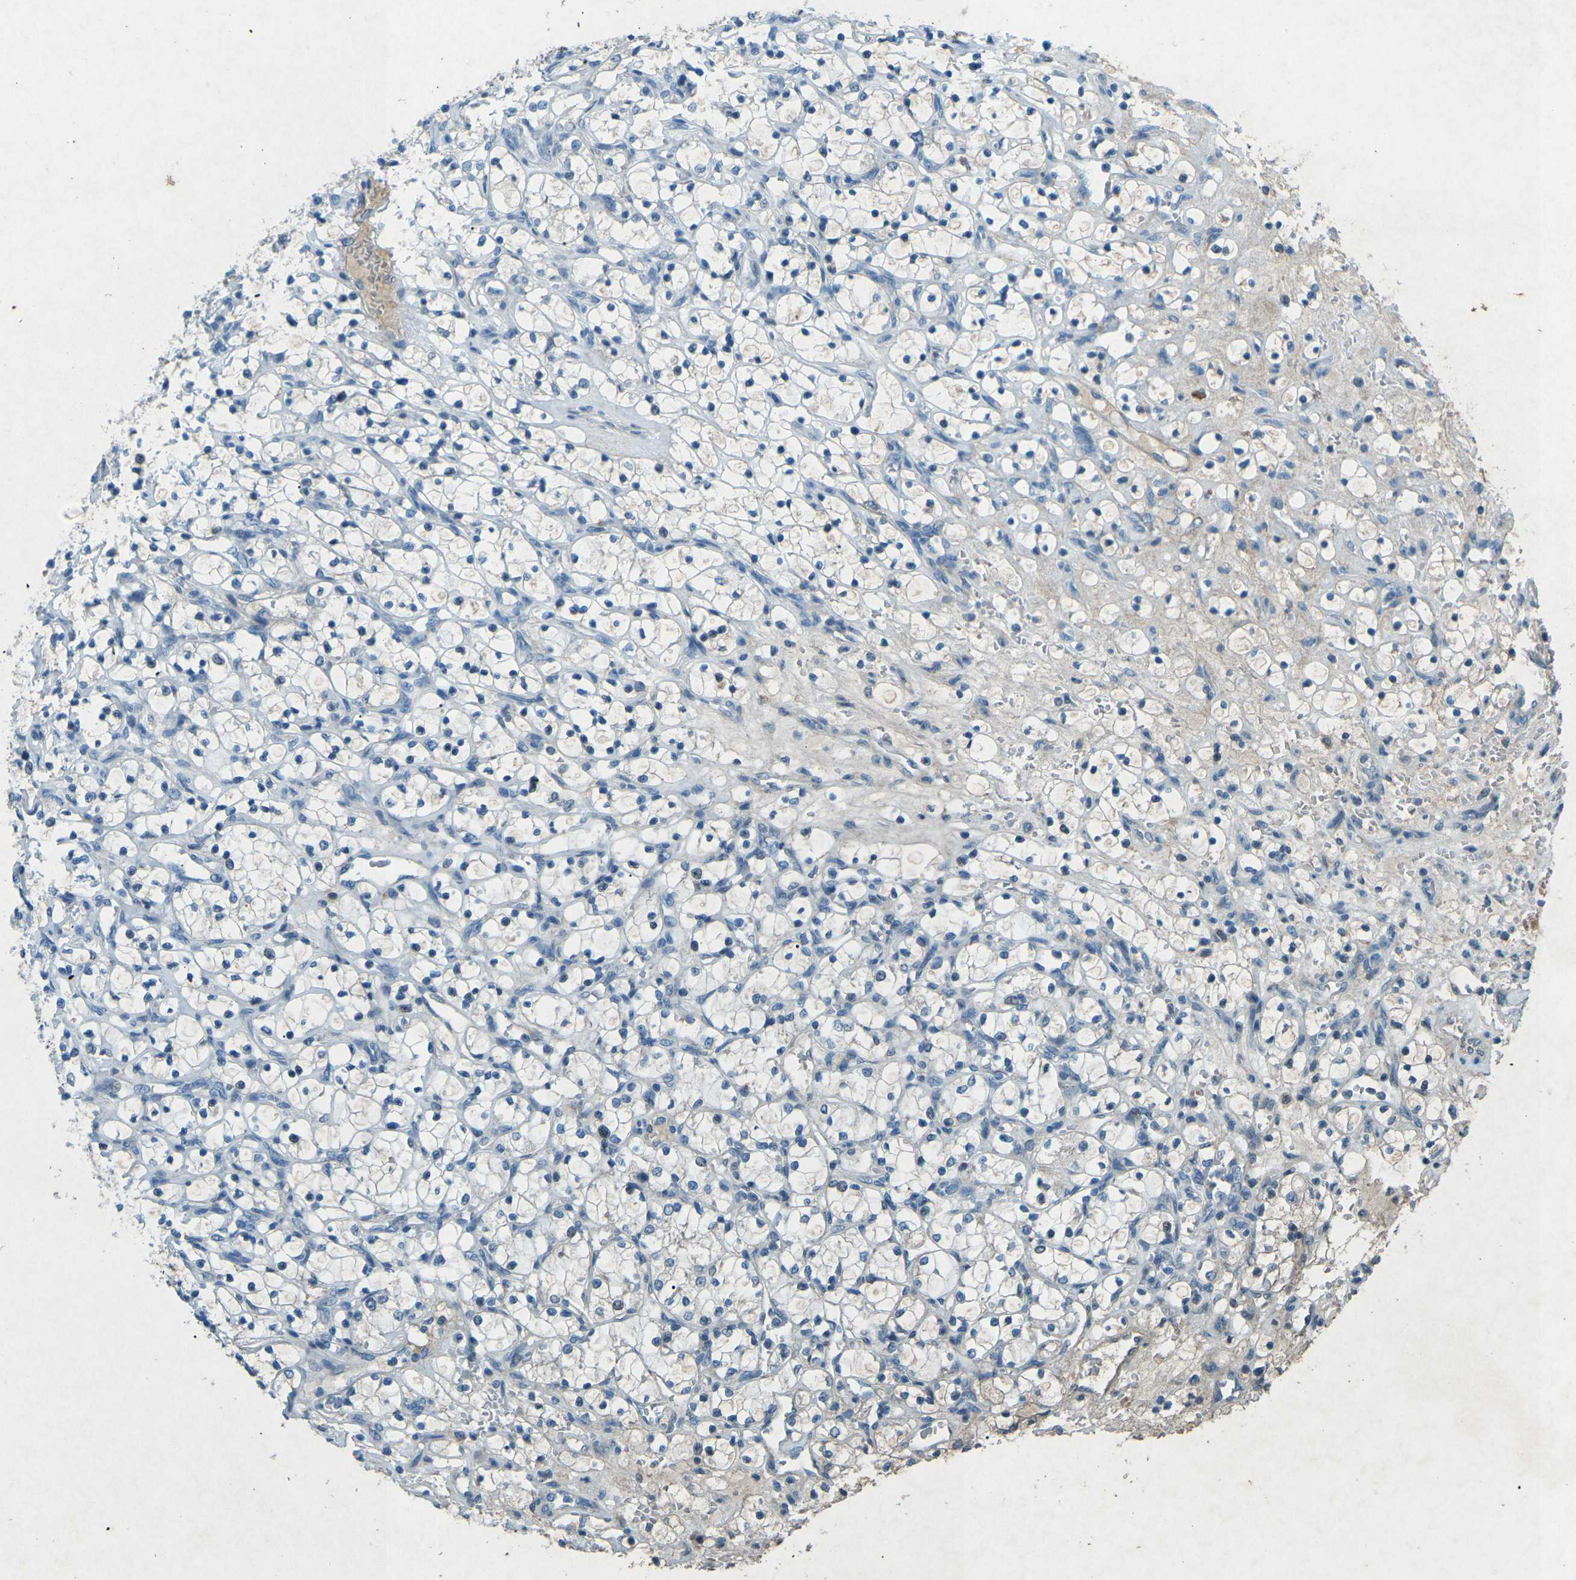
{"staining": {"intensity": "negative", "quantity": "none", "location": "none"}, "tissue": "renal cancer", "cell_type": "Tumor cells", "image_type": "cancer", "snomed": [{"axis": "morphology", "description": "Adenocarcinoma, NOS"}, {"axis": "topography", "description": "Kidney"}], "caption": "A photomicrograph of renal cancer stained for a protein shows no brown staining in tumor cells.", "gene": "A1BG", "patient": {"sex": "female", "age": 69}}